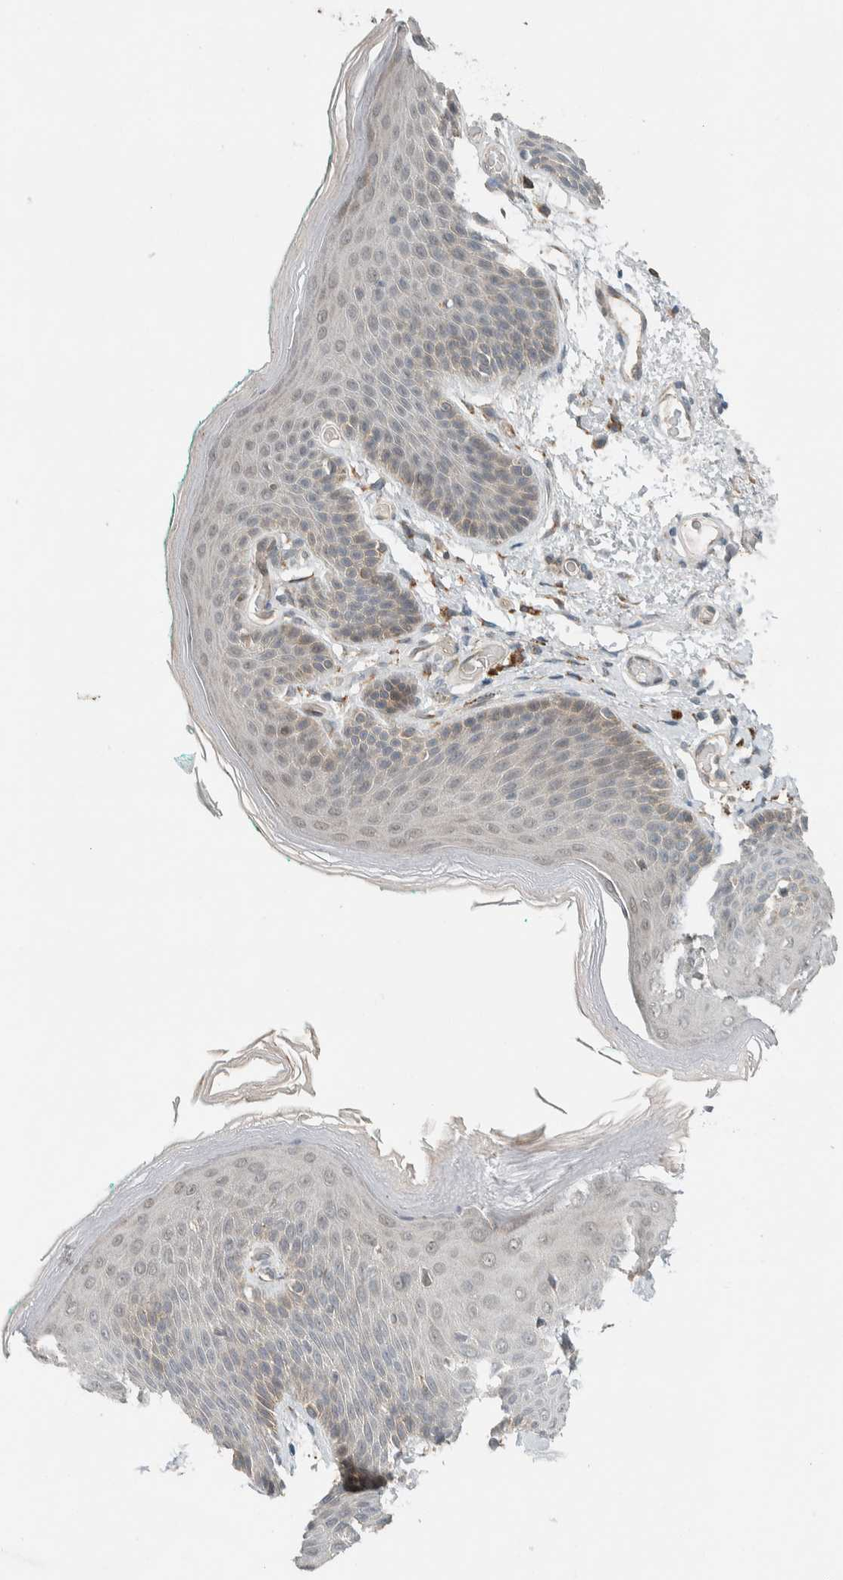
{"staining": {"intensity": "weak", "quantity": "25%-75%", "location": "cytoplasmic/membranous"}, "tissue": "skin", "cell_type": "Epidermal cells", "image_type": "normal", "snomed": [{"axis": "morphology", "description": "Normal tissue, NOS"}, {"axis": "topography", "description": "Anal"}], "caption": "Approximately 25%-75% of epidermal cells in benign skin demonstrate weak cytoplasmic/membranous protein positivity as visualized by brown immunohistochemical staining.", "gene": "CTBP2", "patient": {"sex": "male", "age": 74}}